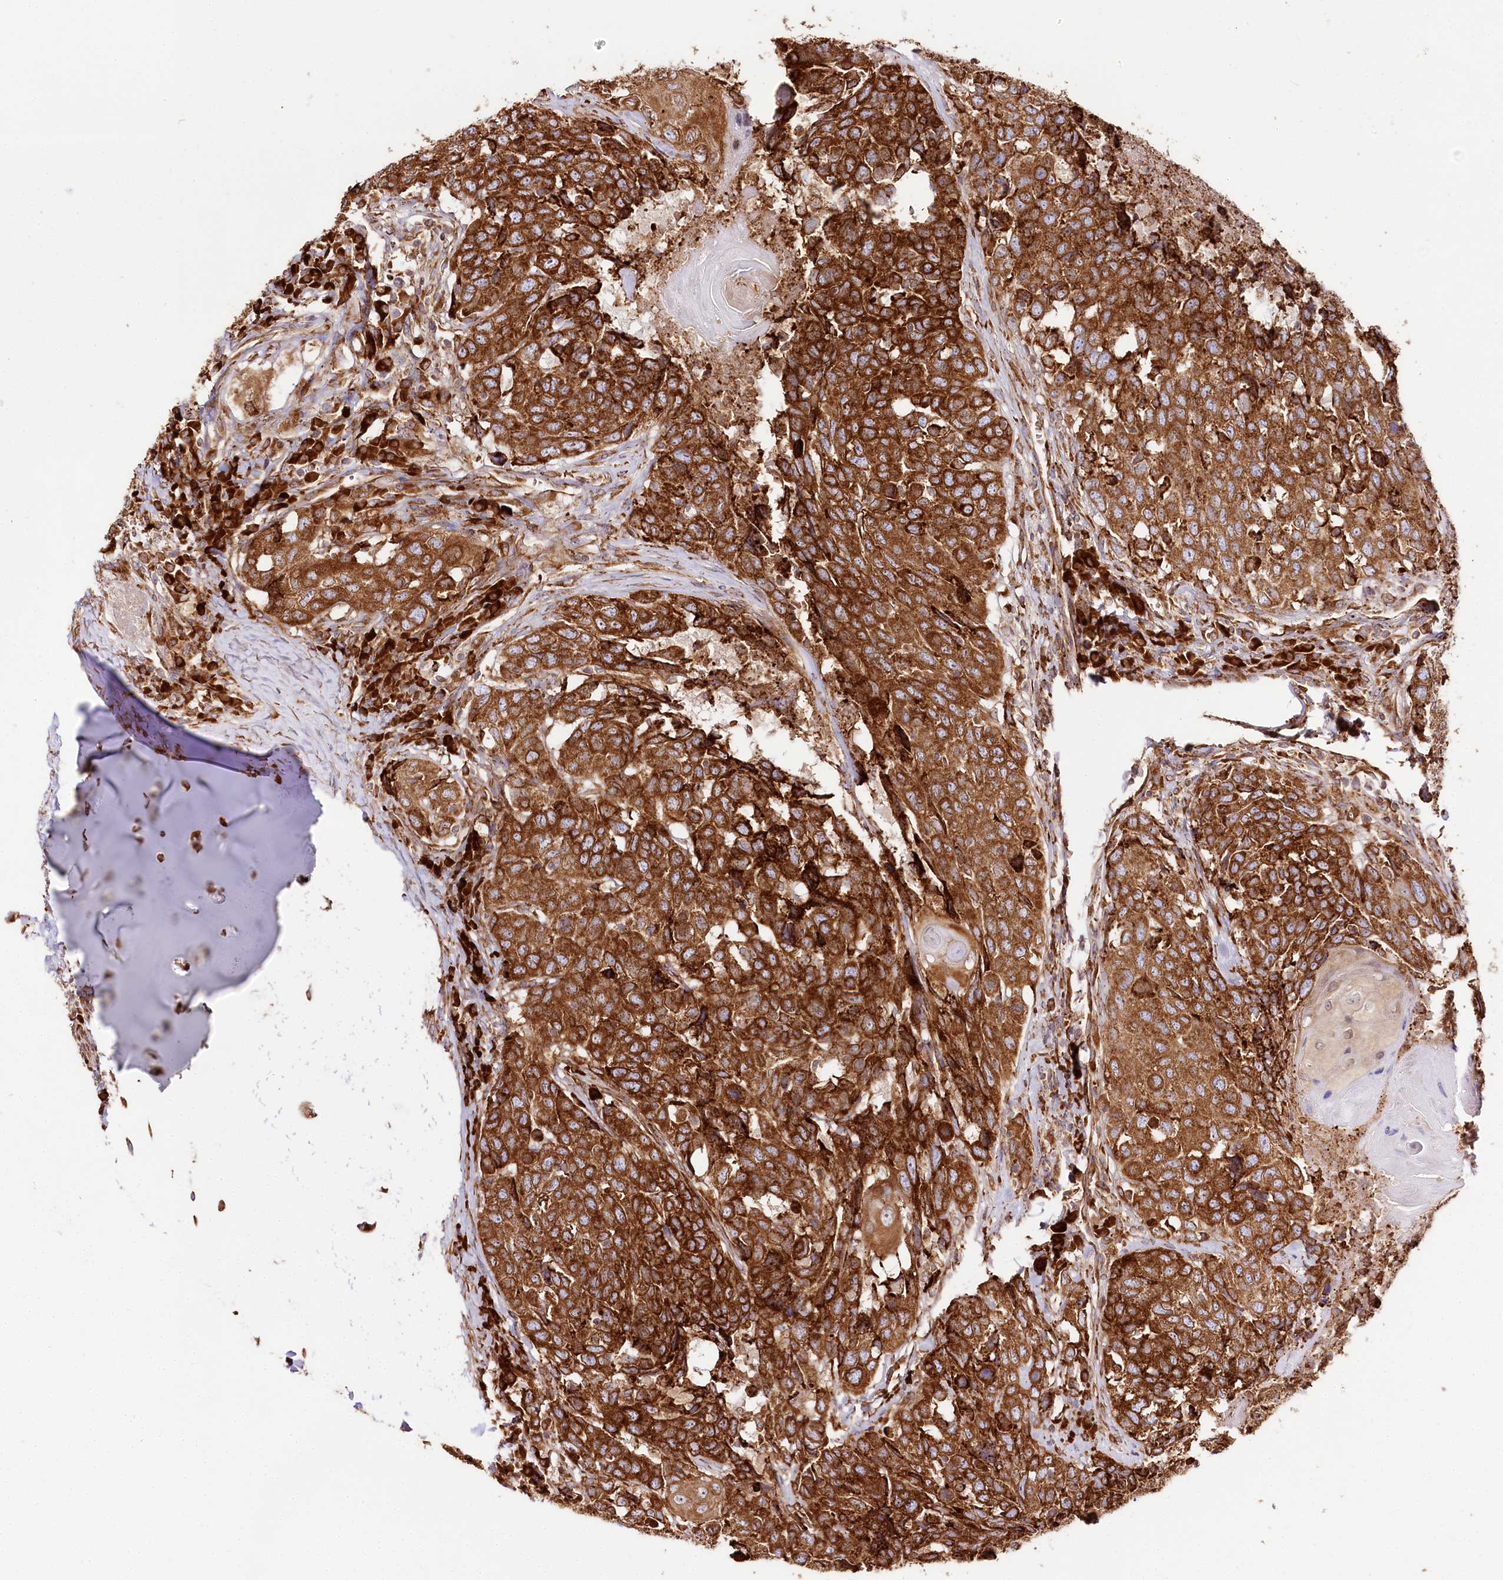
{"staining": {"intensity": "strong", "quantity": ">75%", "location": "cytoplasmic/membranous"}, "tissue": "head and neck cancer", "cell_type": "Tumor cells", "image_type": "cancer", "snomed": [{"axis": "morphology", "description": "Squamous cell carcinoma, NOS"}, {"axis": "topography", "description": "Head-Neck"}], "caption": "Head and neck cancer (squamous cell carcinoma) tissue shows strong cytoplasmic/membranous staining in about >75% of tumor cells, visualized by immunohistochemistry.", "gene": "CNPY2", "patient": {"sex": "male", "age": 66}}